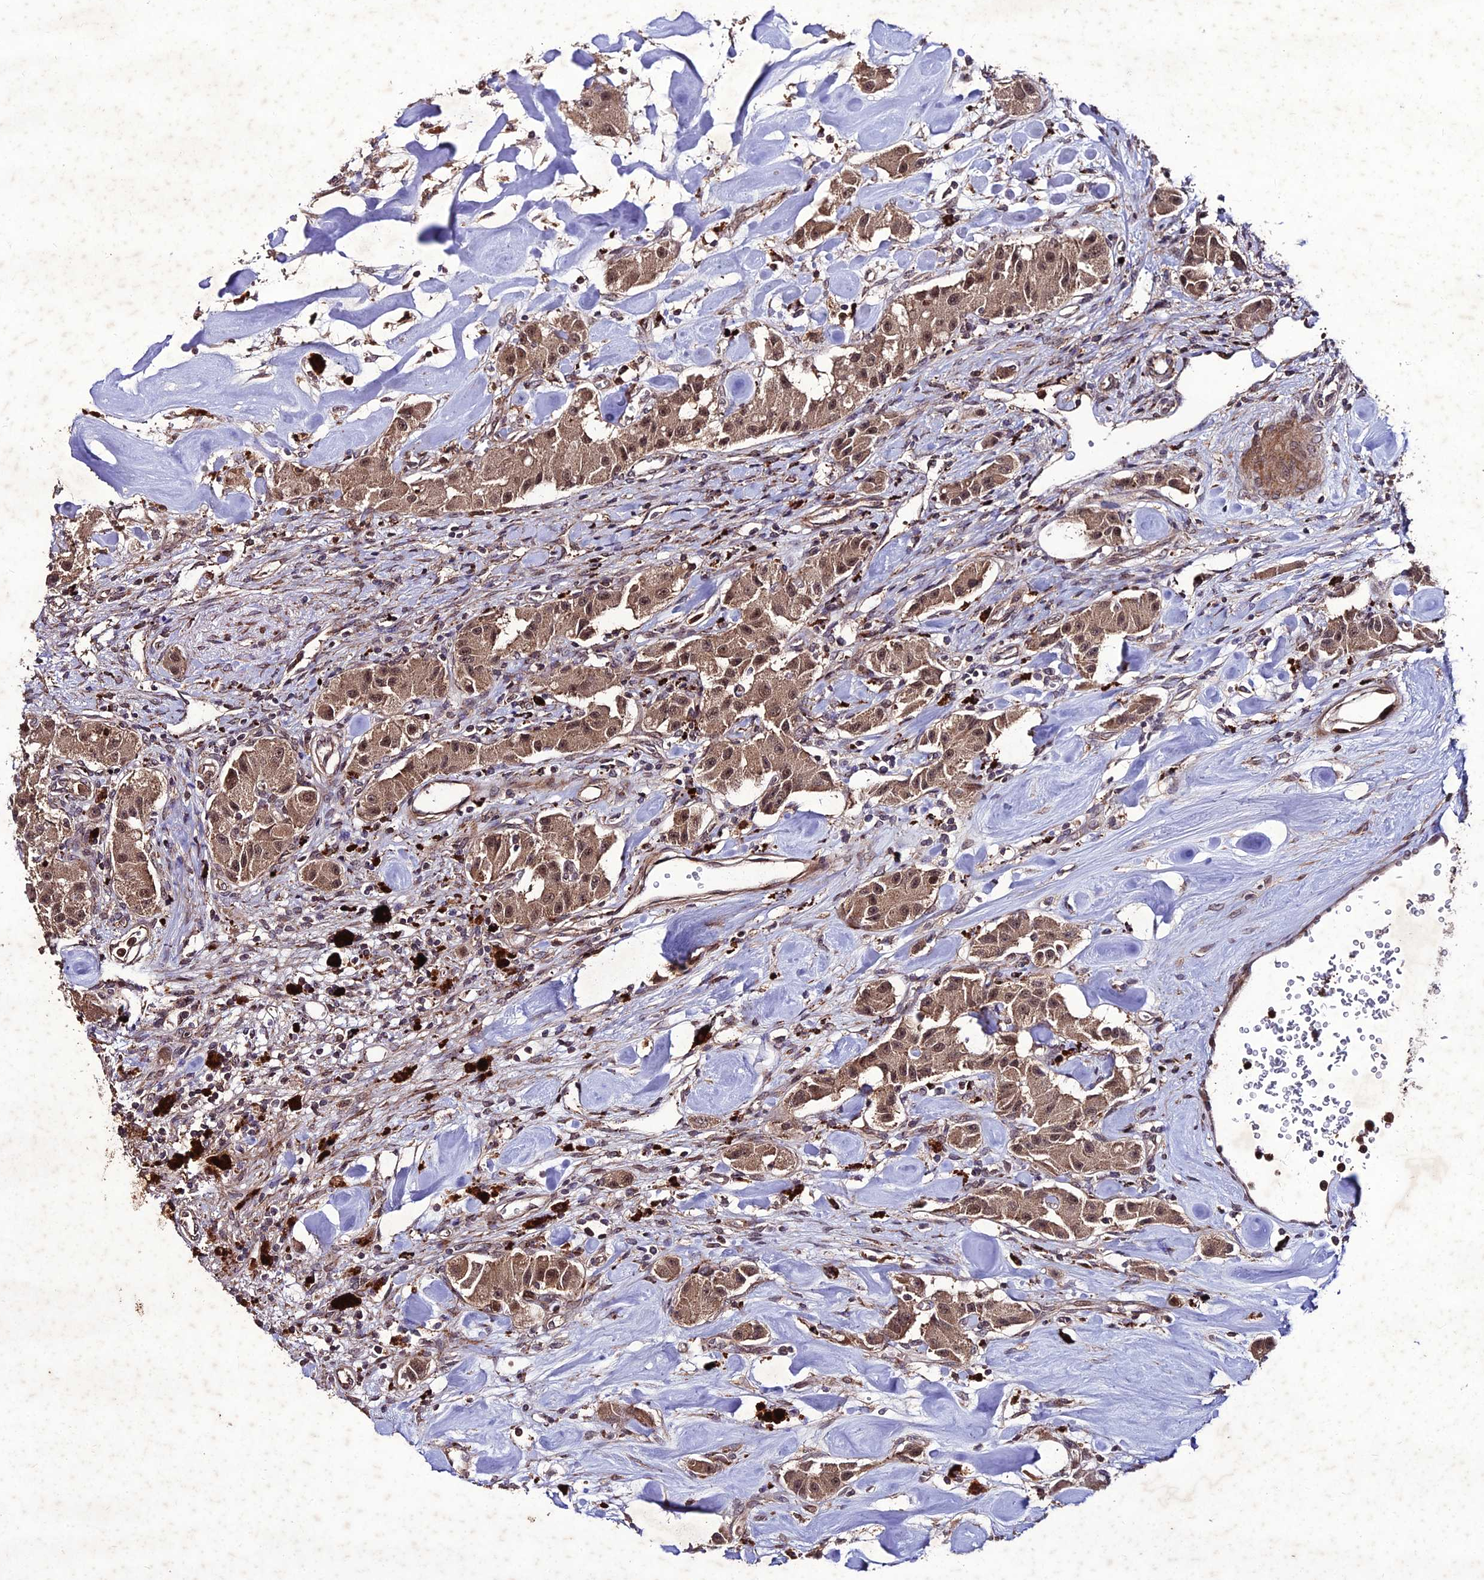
{"staining": {"intensity": "moderate", "quantity": ">75%", "location": "cytoplasmic/membranous,nuclear"}, "tissue": "carcinoid", "cell_type": "Tumor cells", "image_type": "cancer", "snomed": [{"axis": "morphology", "description": "Carcinoid, malignant, NOS"}, {"axis": "topography", "description": "Pancreas"}], "caption": "Carcinoid stained with a protein marker demonstrates moderate staining in tumor cells.", "gene": "ZNF766", "patient": {"sex": "male", "age": 41}}